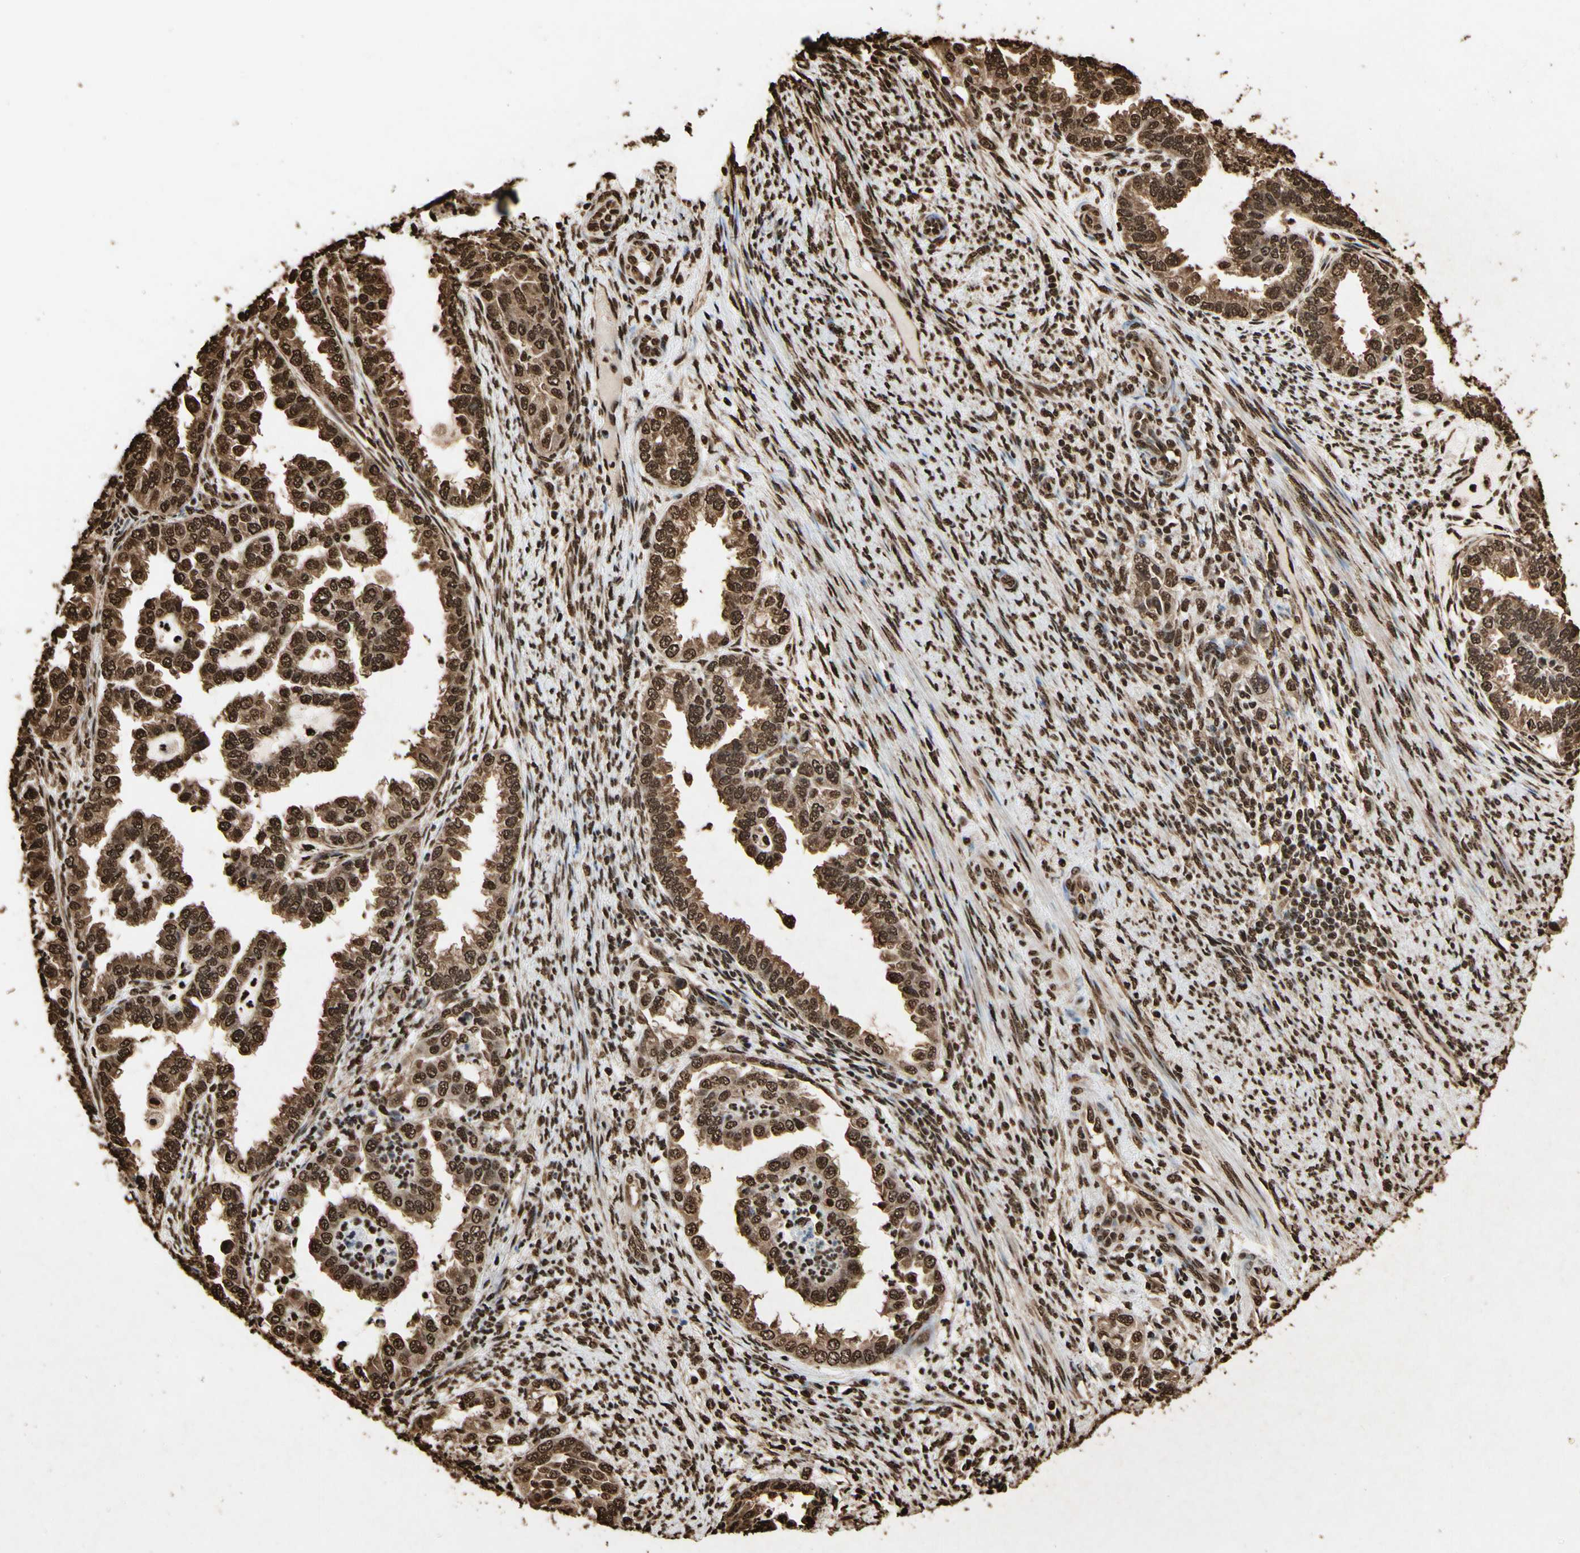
{"staining": {"intensity": "strong", "quantity": ">75%", "location": "cytoplasmic/membranous,nuclear"}, "tissue": "endometrial cancer", "cell_type": "Tumor cells", "image_type": "cancer", "snomed": [{"axis": "morphology", "description": "Adenocarcinoma, NOS"}, {"axis": "topography", "description": "Endometrium"}], "caption": "Endometrial adenocarcinoma stained with a brown dye reveals strong cytoplasmic/membranous and nuclear positive positivity in approximately >75% of tumor cells.", "gene": "HNRNPK", "patient": {"sex": "female", "age": 85}}